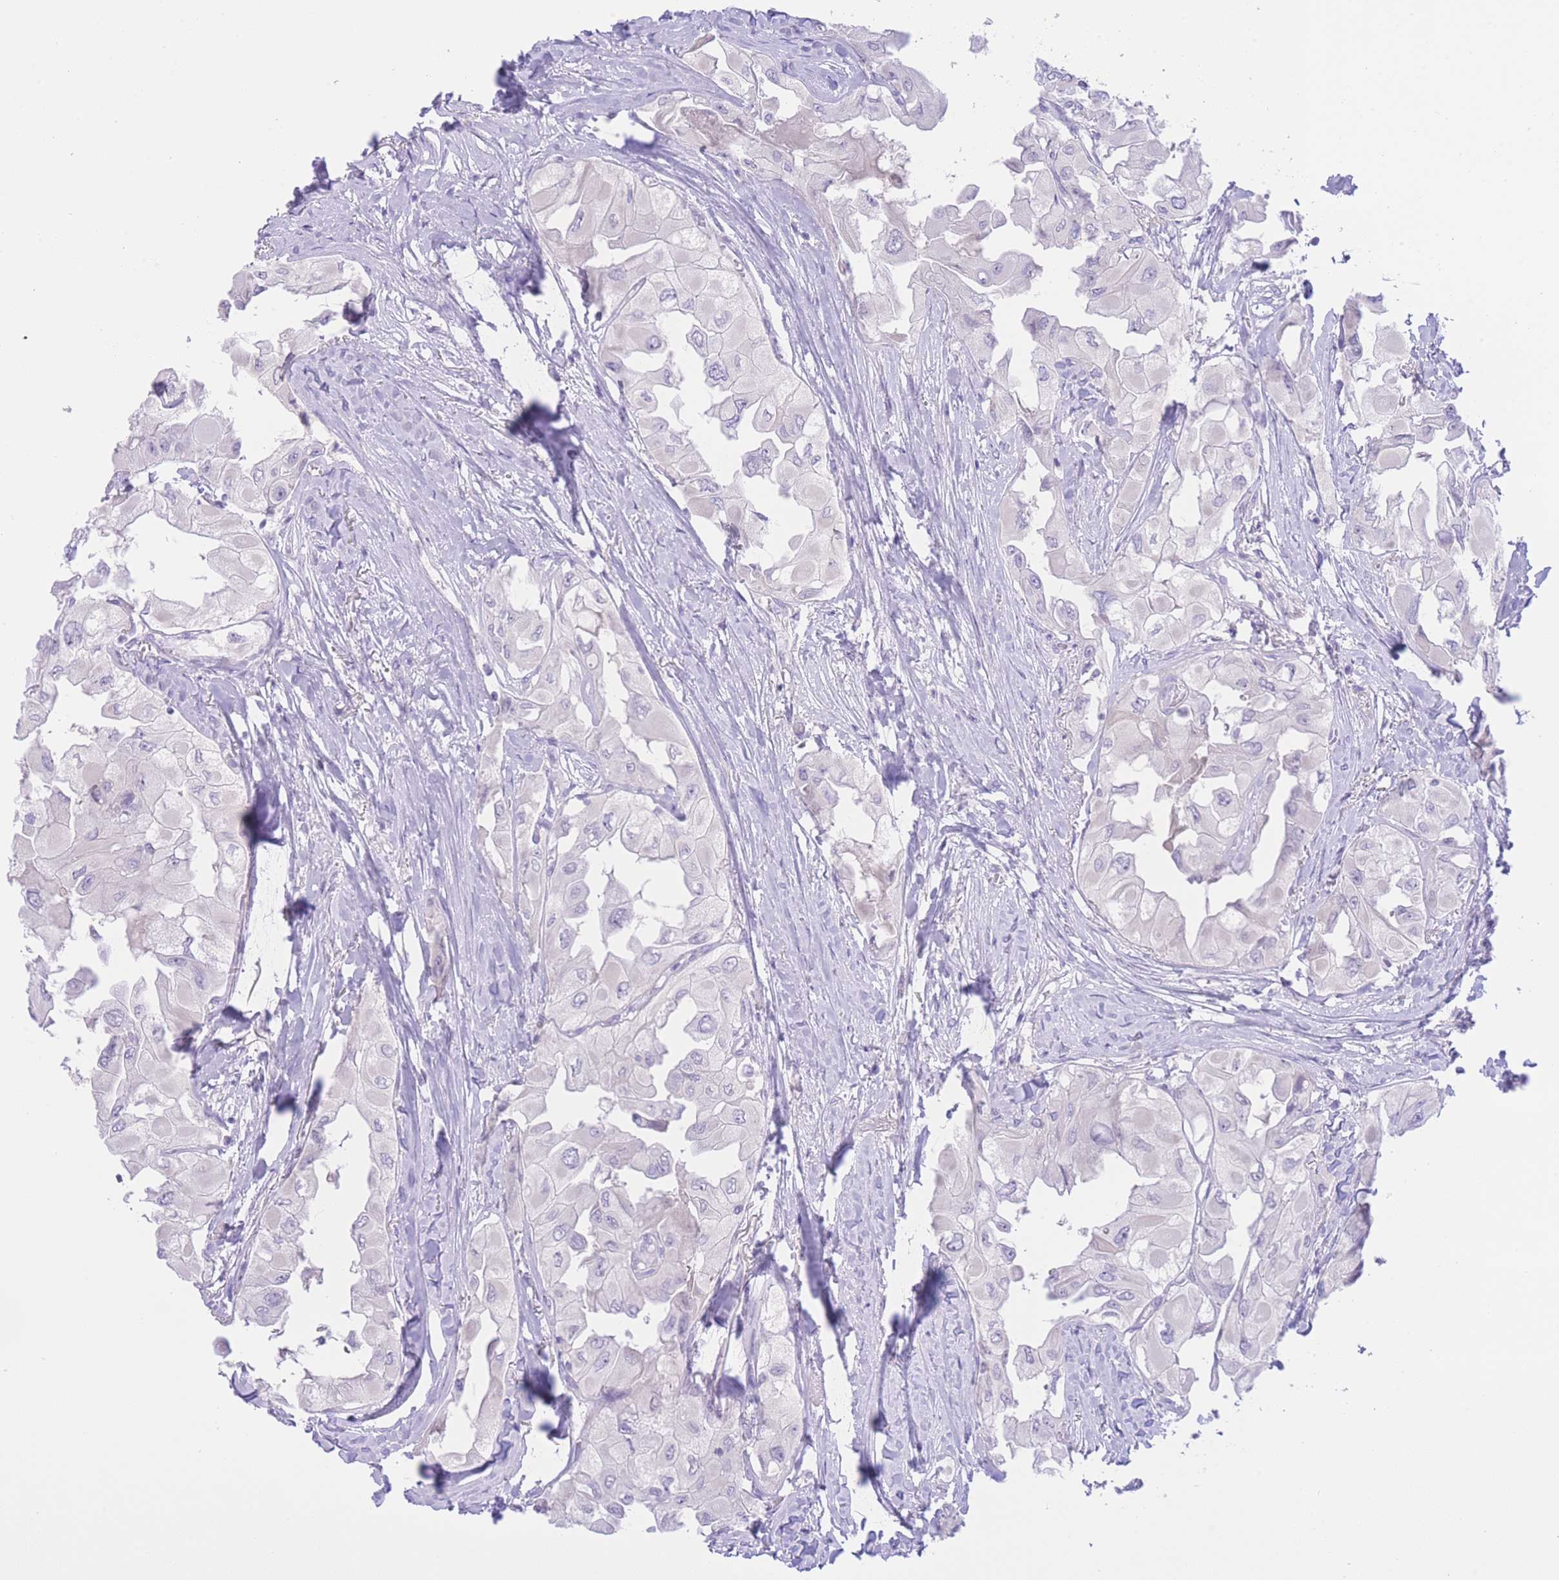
{"staining": {"intensity": "negative", "quantity": "none", "location": "none"}, "tissue": "thyroid cancer", "cell_type": "Tumor cells", "image_type": "cancer", "snomed": [{"axis": "morphology", "description": "Normal tissue, NOS"}, {"axis": "morphology", "description": "Papillary adenocarcinoma, NOS"}, {"axis": "topography", "description": "Thyroid gland"}], "caption": "Immunohistochemical staining of human thyroid papillary adenocarcinoma exhibits no significant positivity in tumor cells.", "gene": "ZNF212", "patient": {"sex": "female", "age": 59}}